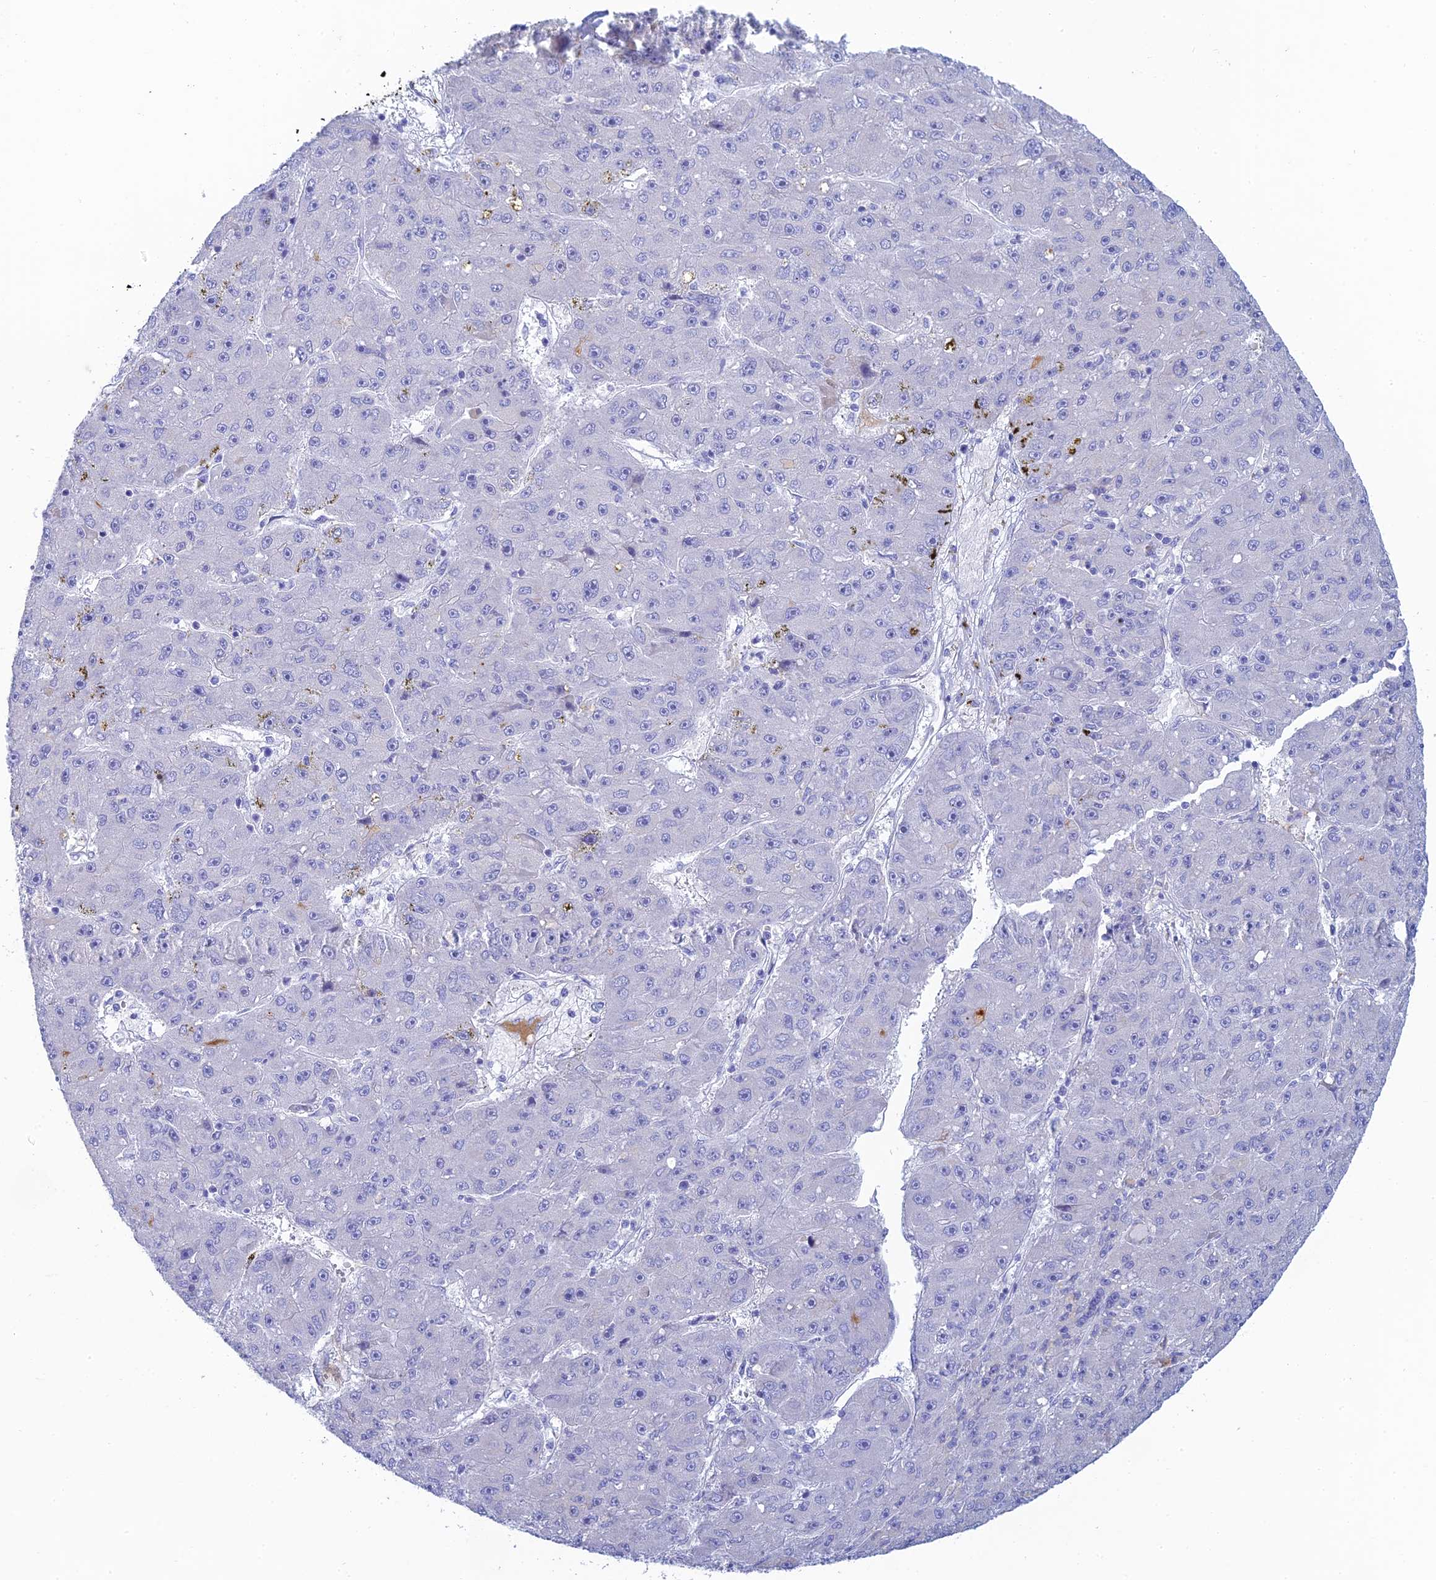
{"staining": {"intensity": "negative", "quantity": "none", "location": "none"}, "tissue": "liver cancer", "cell_type": "Tumor cells", "image_type": "cancer", "snomed": [{"axis": "morphology", "description": "Carcinoma, Hepatocellular, NOS"}, {"axis": "topography", "description": "Liver"}], "caption": "This is a histopathology image of immunohistochemistry (IHC) staining of hepatocellular carcinoma (liver), which shows no staining in tumor cells. Brightfield microscopy of IHC stained with DAB (brown) and hematoxylin (blue), captured at high magnification.", "gene": "CEP152", "patient": {"sex": "male", "age": 67}}